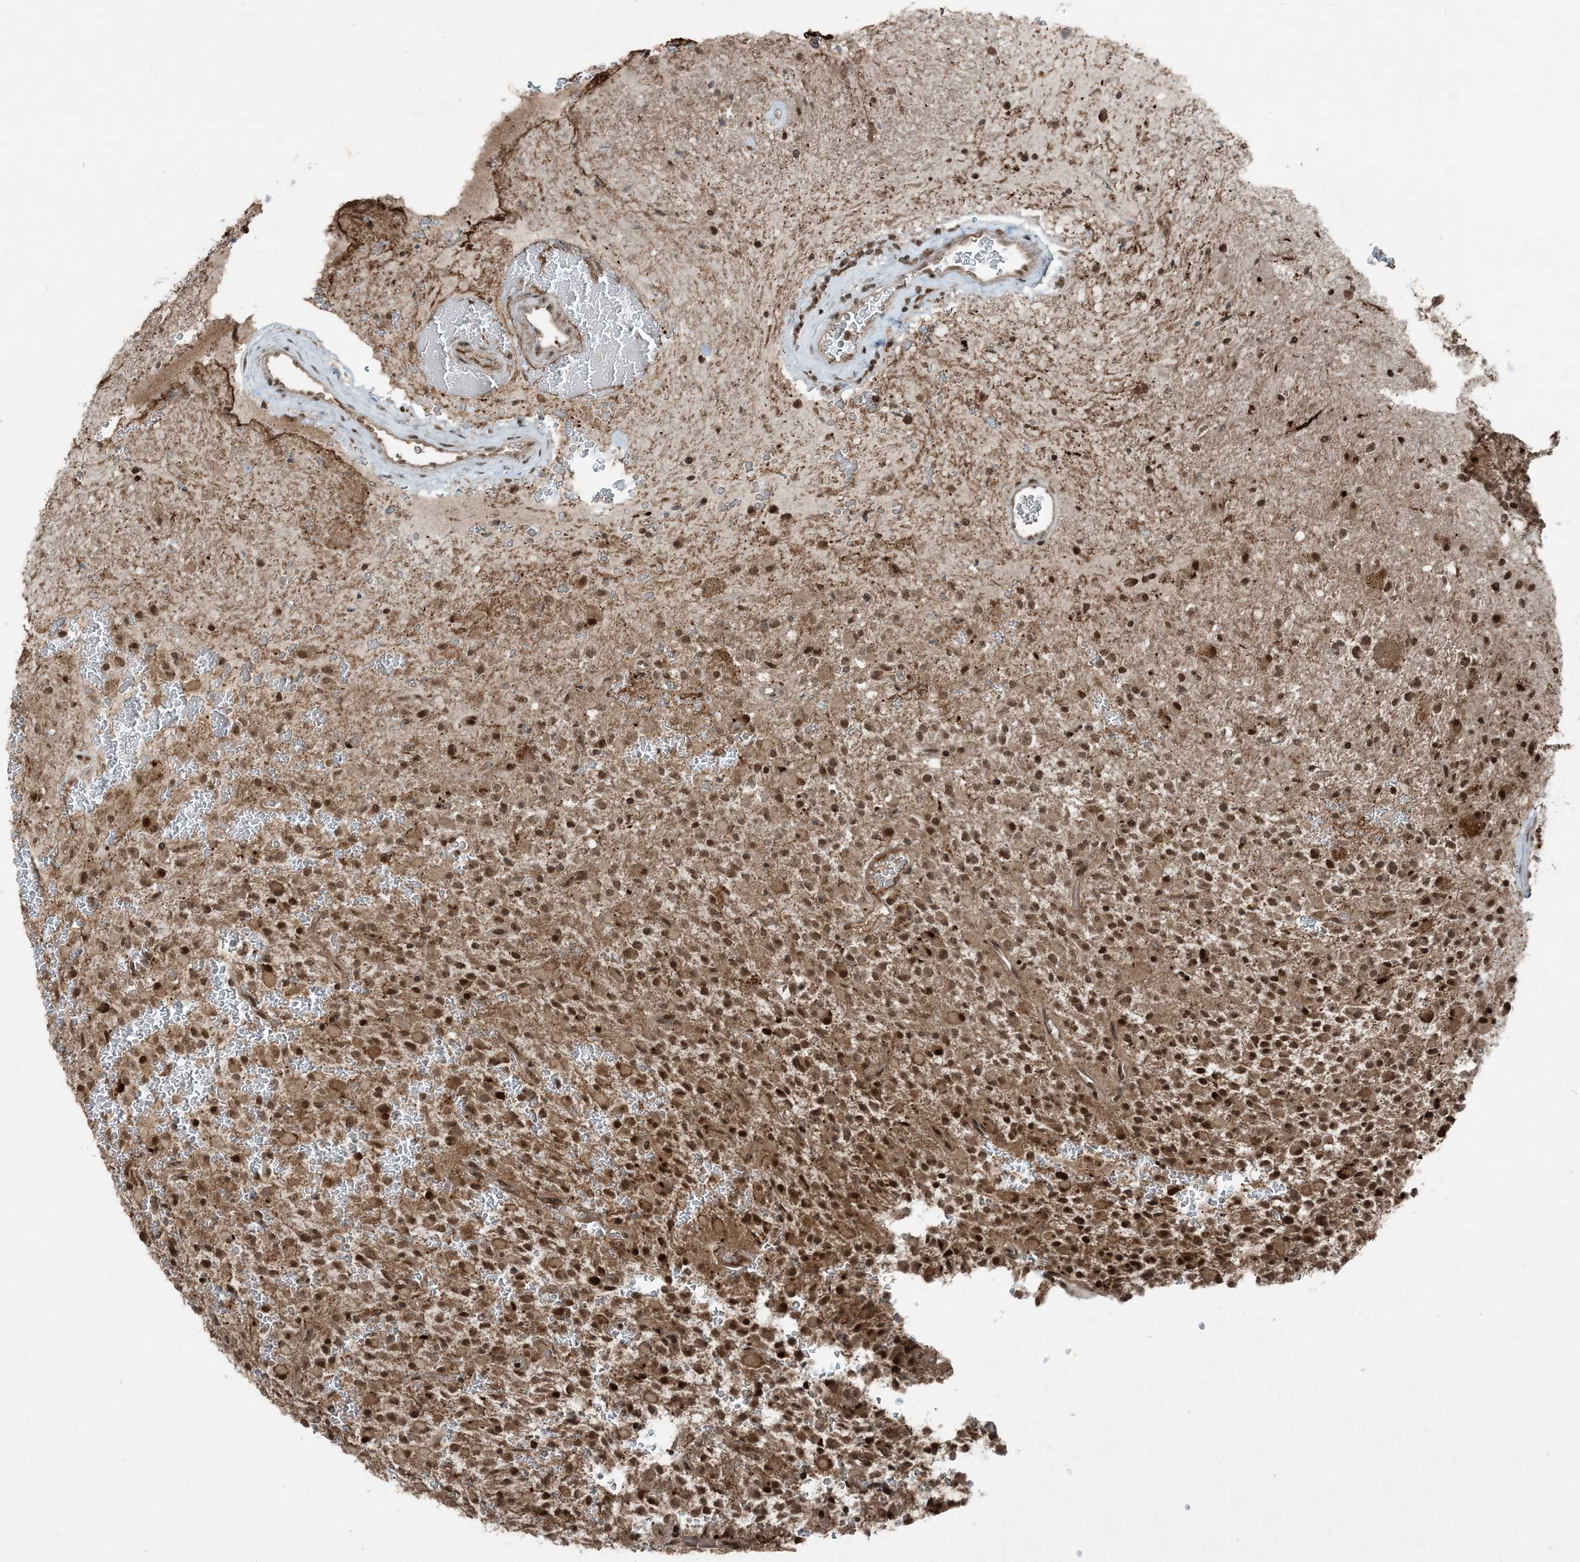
{"staining": {"intensity": "moderate", "quantity": ">75%", "location": "cytoplasmic/membranous,nuclear"}, "tissue": "glioma", "cell_type": "Tumor cells", "image_type": "cancer", "snomed": [{"axis": "morphology", "description": "Glioma, malignant, High grade"}, {"axis": "topography", "description": "Brain"}], "caption": "This image exhibits immunohistochemistry (IHC) staining of high-grade glioma (malignant), with medium moderate cytoplasmic/membranous and nuclear staining in approximately >75% of tumor cells.", "gene": "TRAPPC12", "patient": {"sex": "male", "age": 34}}